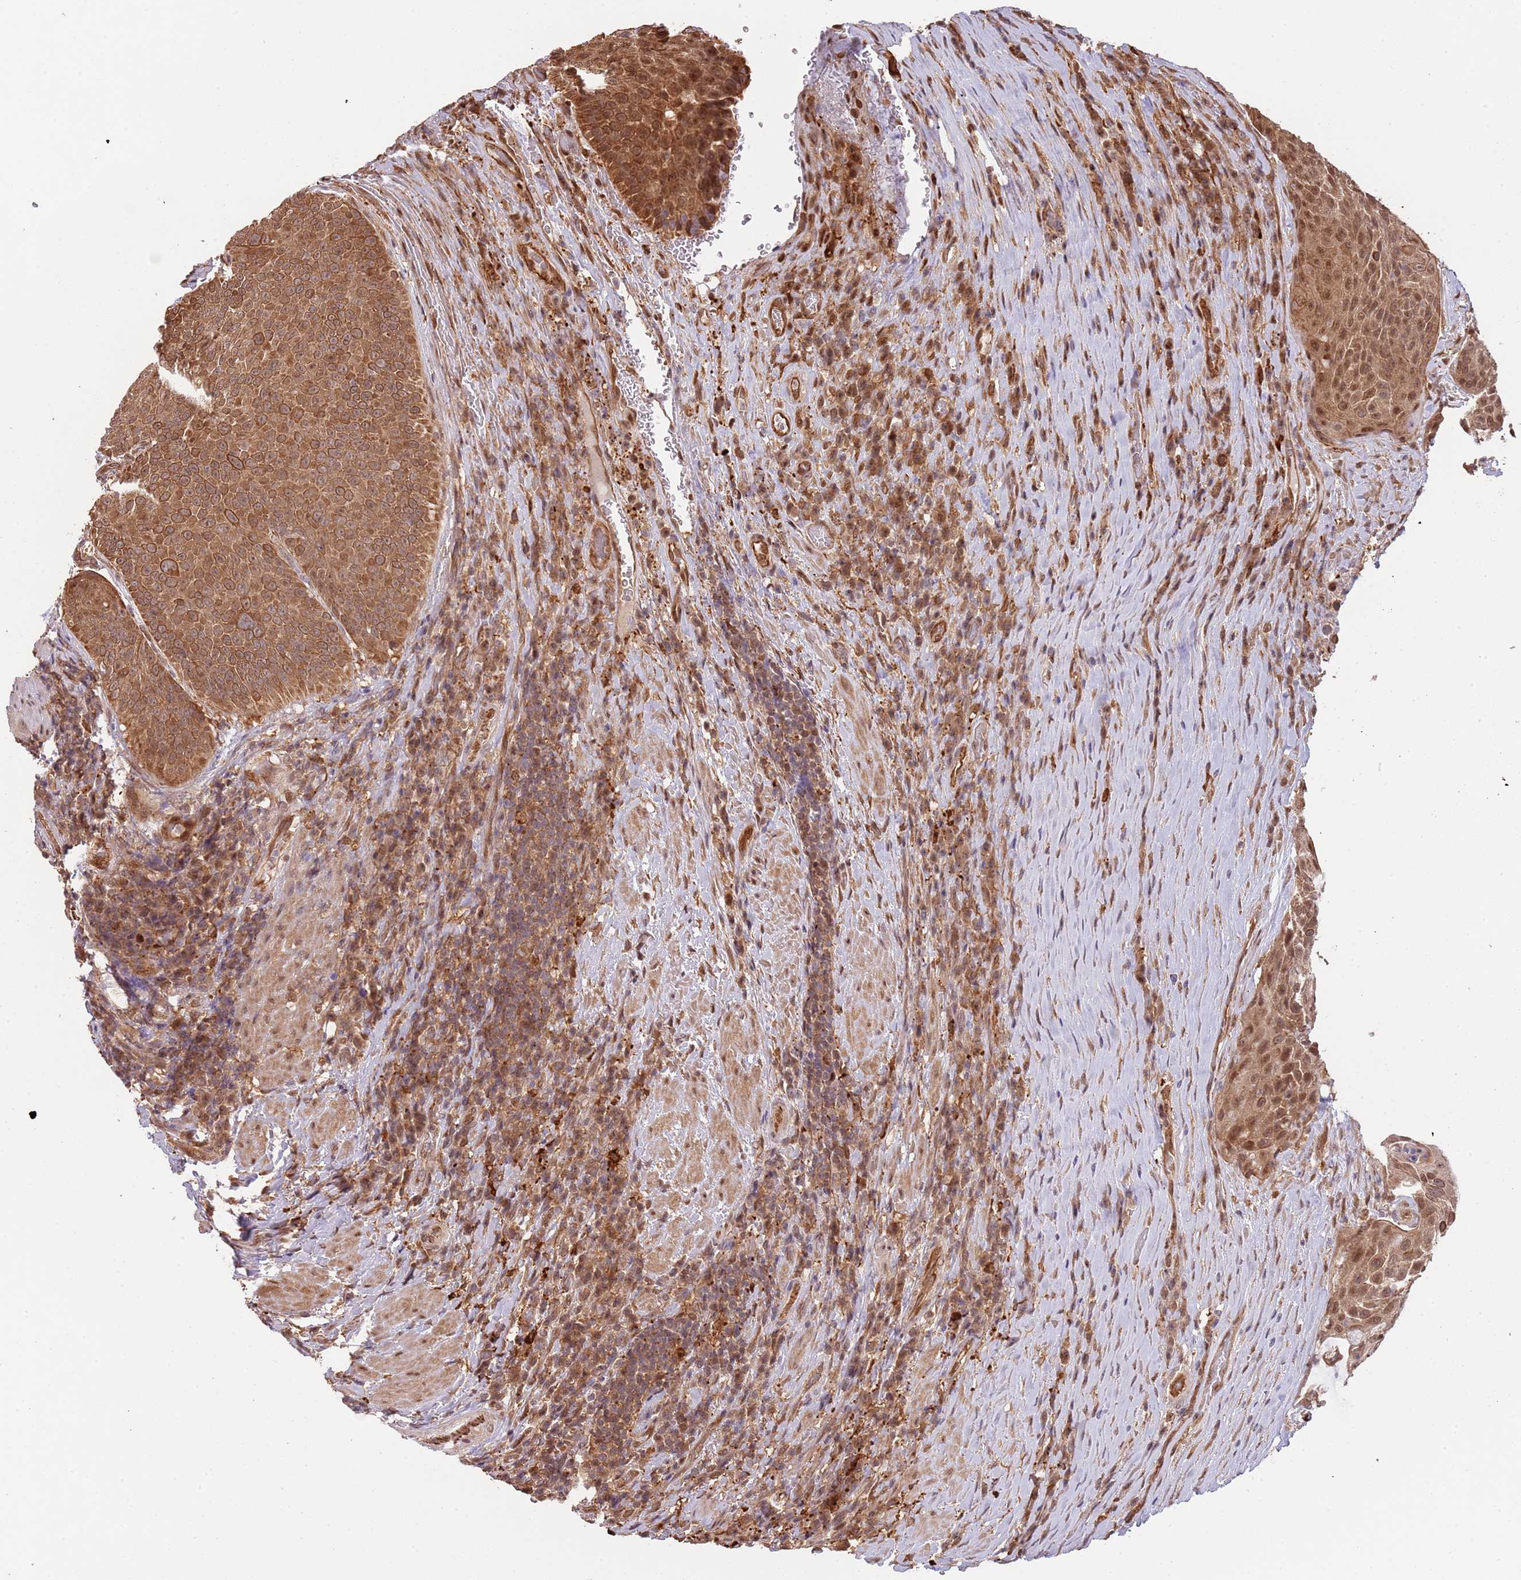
{"staining": {"intensity": "moderate", "quantity": ">75%", "location": "cytoplasmic/membranous,nuclear"}, "tissue": "urothelial cancer", "cell_type": "Tumor cells", "image_type": "cancer", "snomed": [{"axis": "morphology", "description": "Urothelial carcinoma, High grade"}, {"axis": "topography", "description": "Urinary bladder"}], "caption": "High-power microscopy captured an immunohistochemistry photomicrograph of high-grade urothelial carcinoma, revealing moderate cytoplasmic/membranous and nuclear expression in approximately >75% of tumor cells.", "gene": "PLSCR5", "patient": {"sex": "female", "age": 63}}